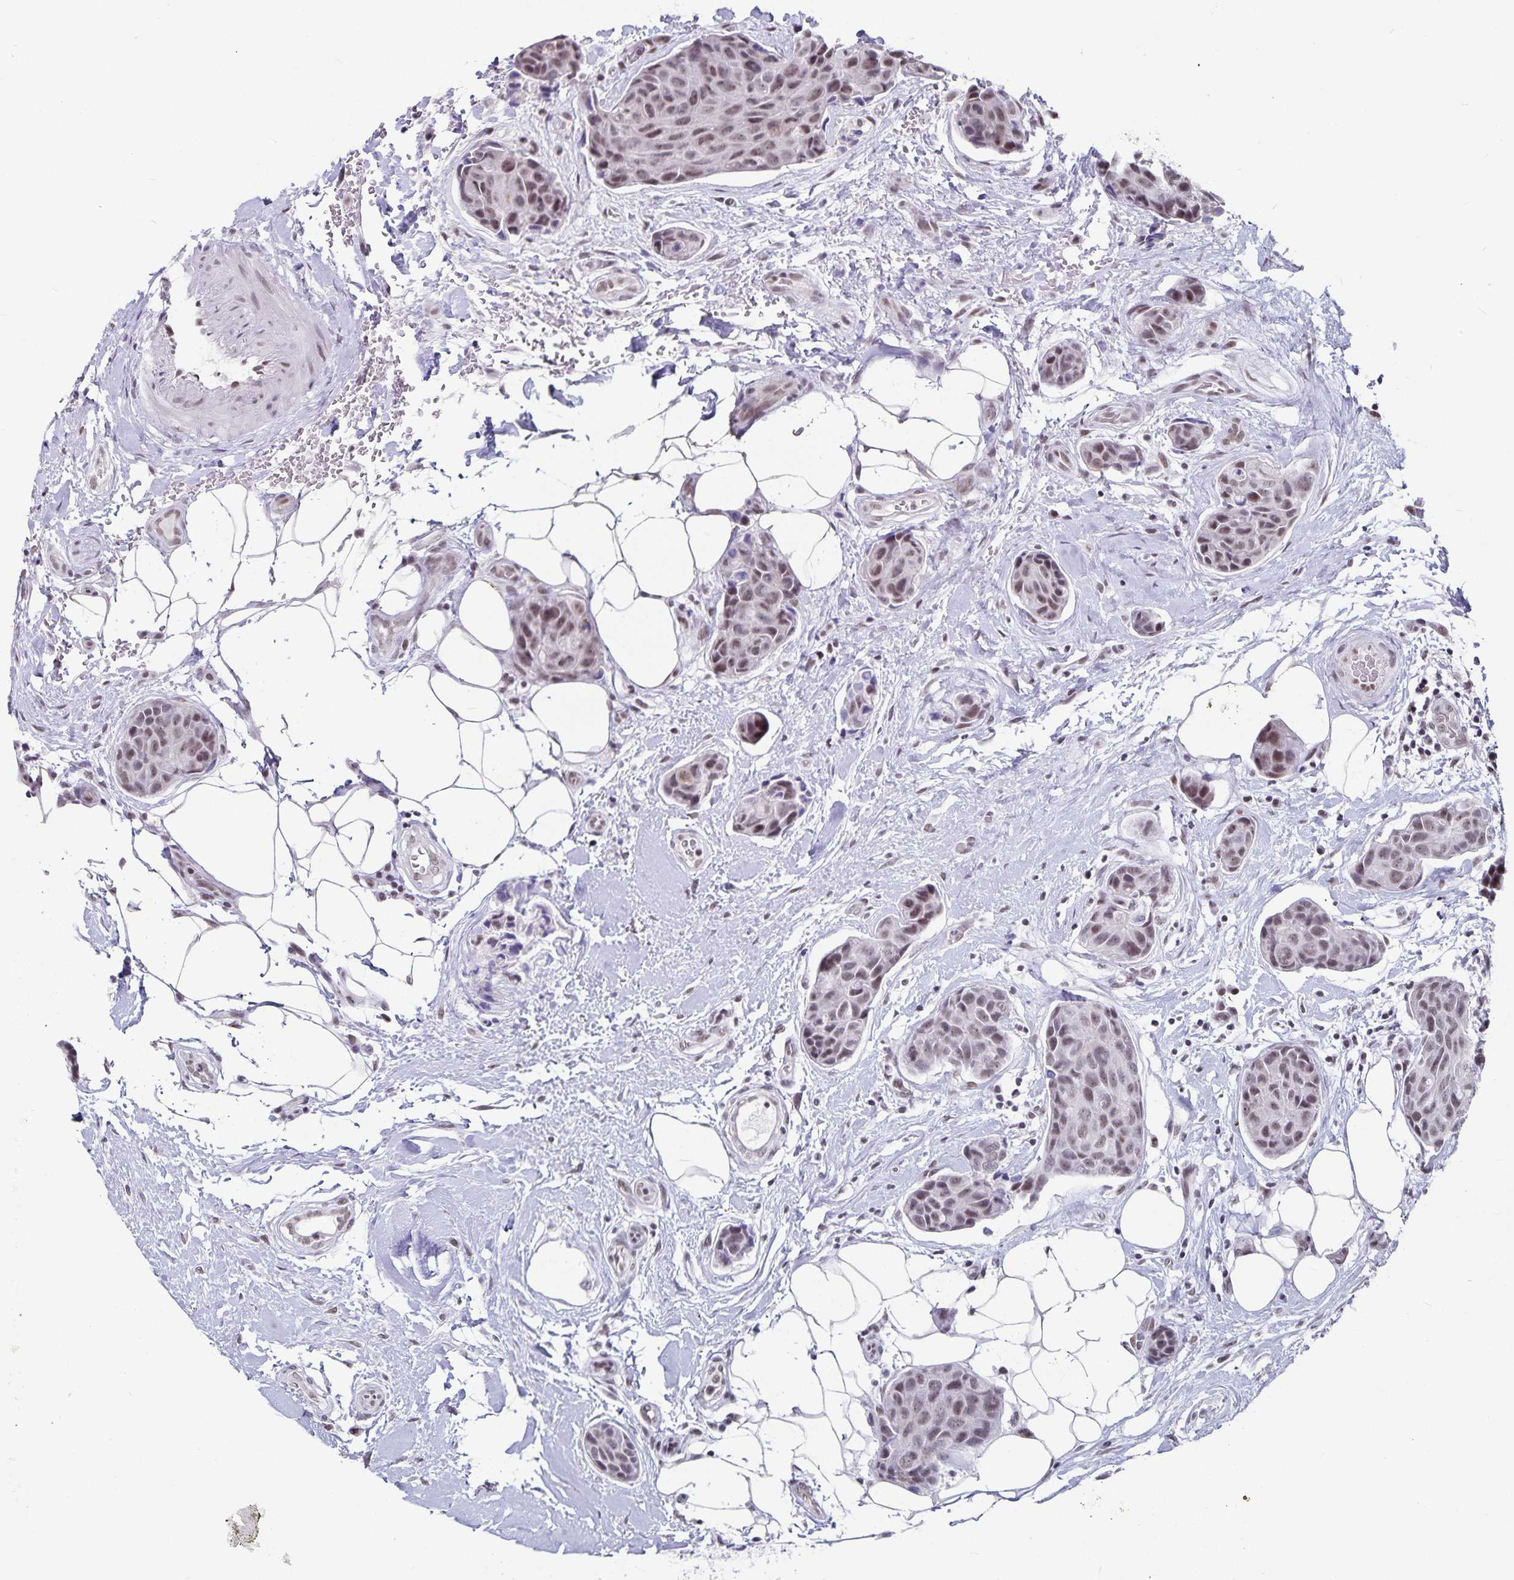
{"staining": {"intensity": "moderate", "quantity": "25%-75%", "location": "nuclear"}, "tissue": "breast cancer", "cell_type": "Tumor cells", "image_type": "cancer", "snomed": [{"axis": "morphology", "description": "Duct carcinoma"}, {"axis": "topography", "description": "Breast"}, {"axis": "topography", "description": "Lymph node"}], "caption": "This is an image of immunohistochemistry staining of breast cancer (invasive ductal carcinoma), which shows moderate expression in the nuclear of tumor cells.", "gene": "PBX2", "patient": {"sex": "female", "age": 80}}